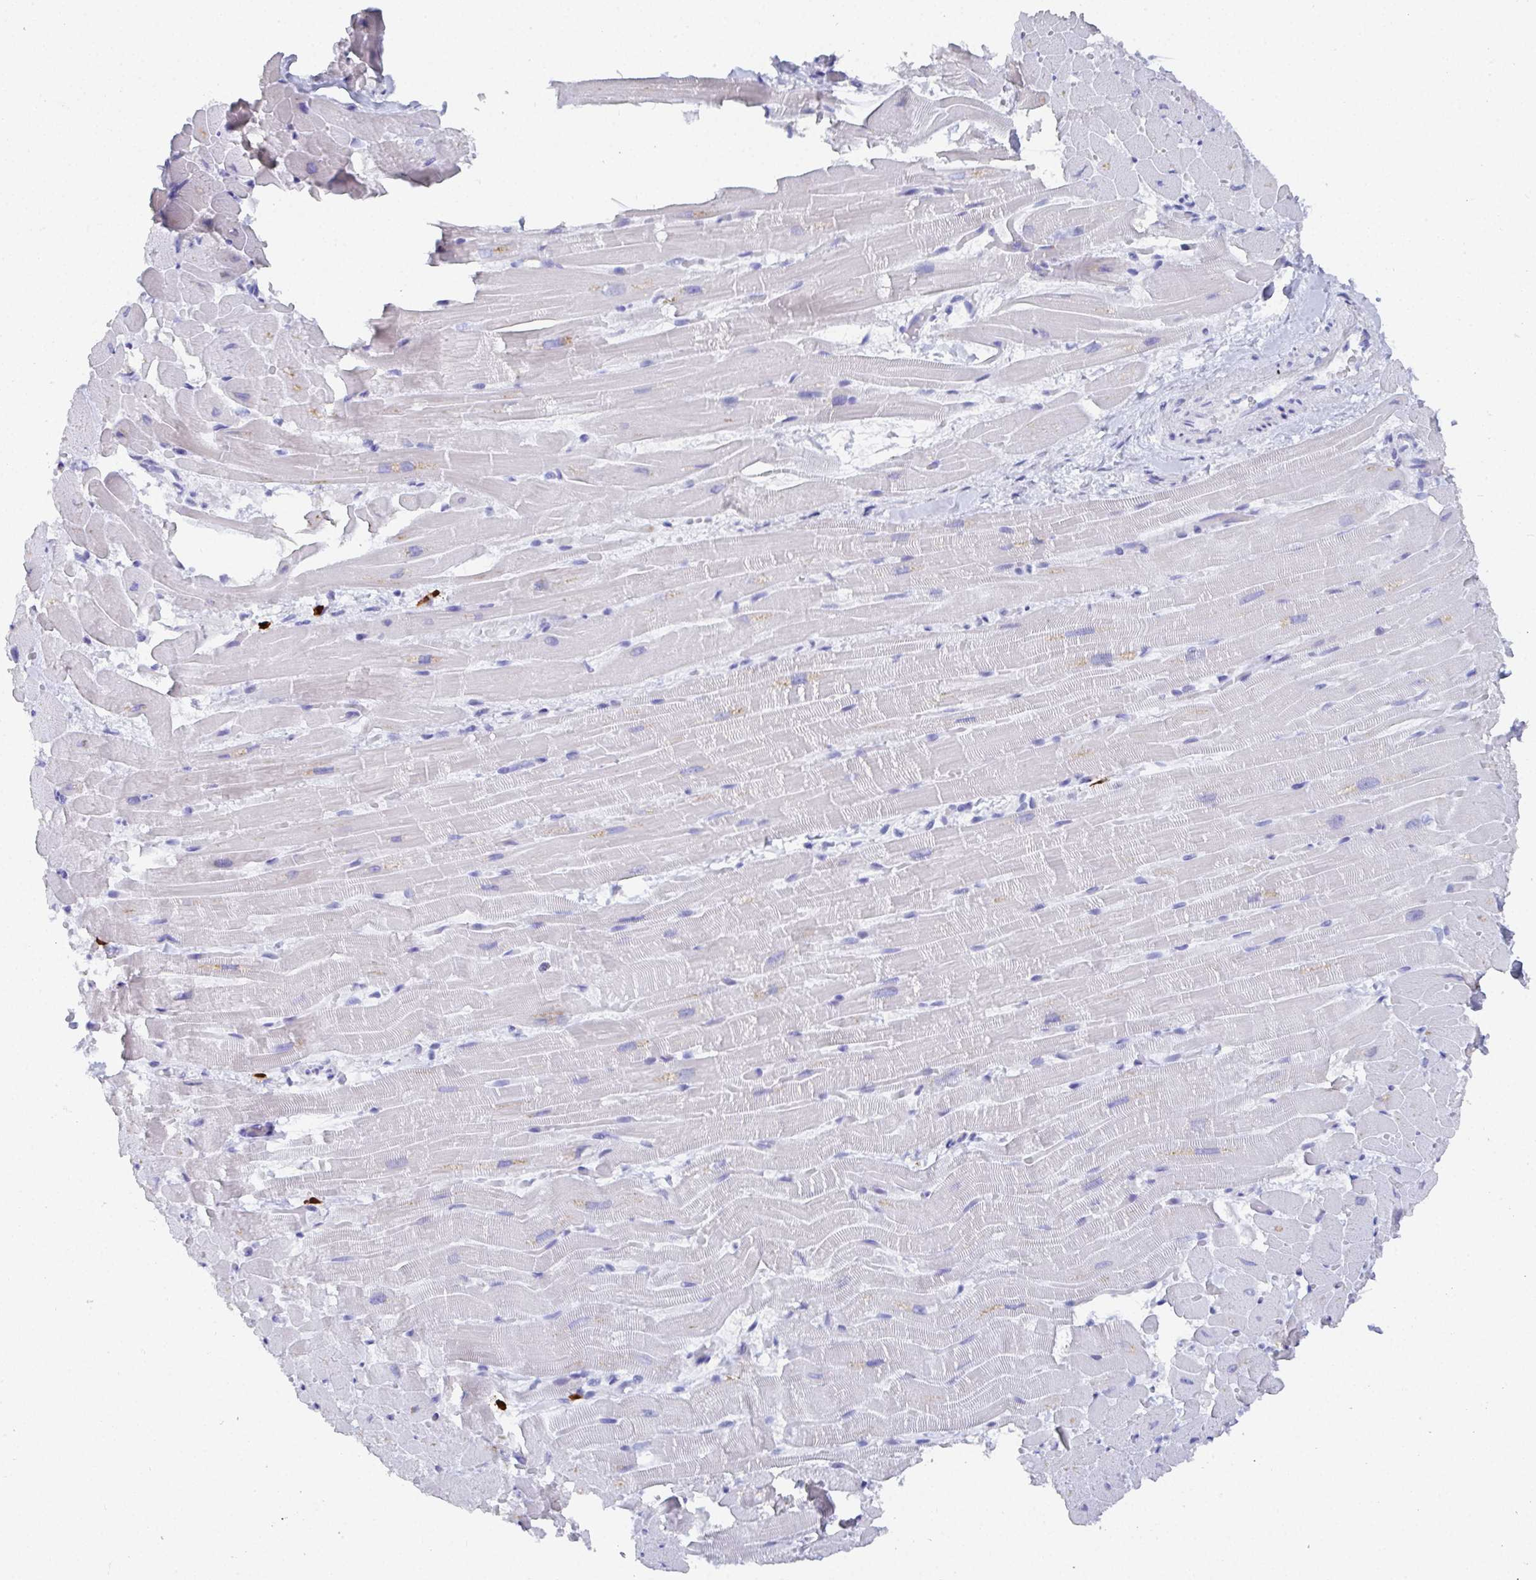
{"staining": {"intensity": "negative", "quantity": "none", "location": "none"}, "tissue": "heart muscle", "cell_type": "Cardiomyocytes", "image_type": "normal", "snomed": [{"axis": "morphology", "description": "Normal tissue, NOS"}, {"axis": "topography", "description": "Heart"}], "caption": "A histopathology image of human heart muscle is negative for staining in cardiomyocytes. (DAB (3,3'-diaminobenzidine) immunohistochemistry (IHC), high magnification).", "gene": "GRIA1", "patient": {"sex": "male", "age": 37}}